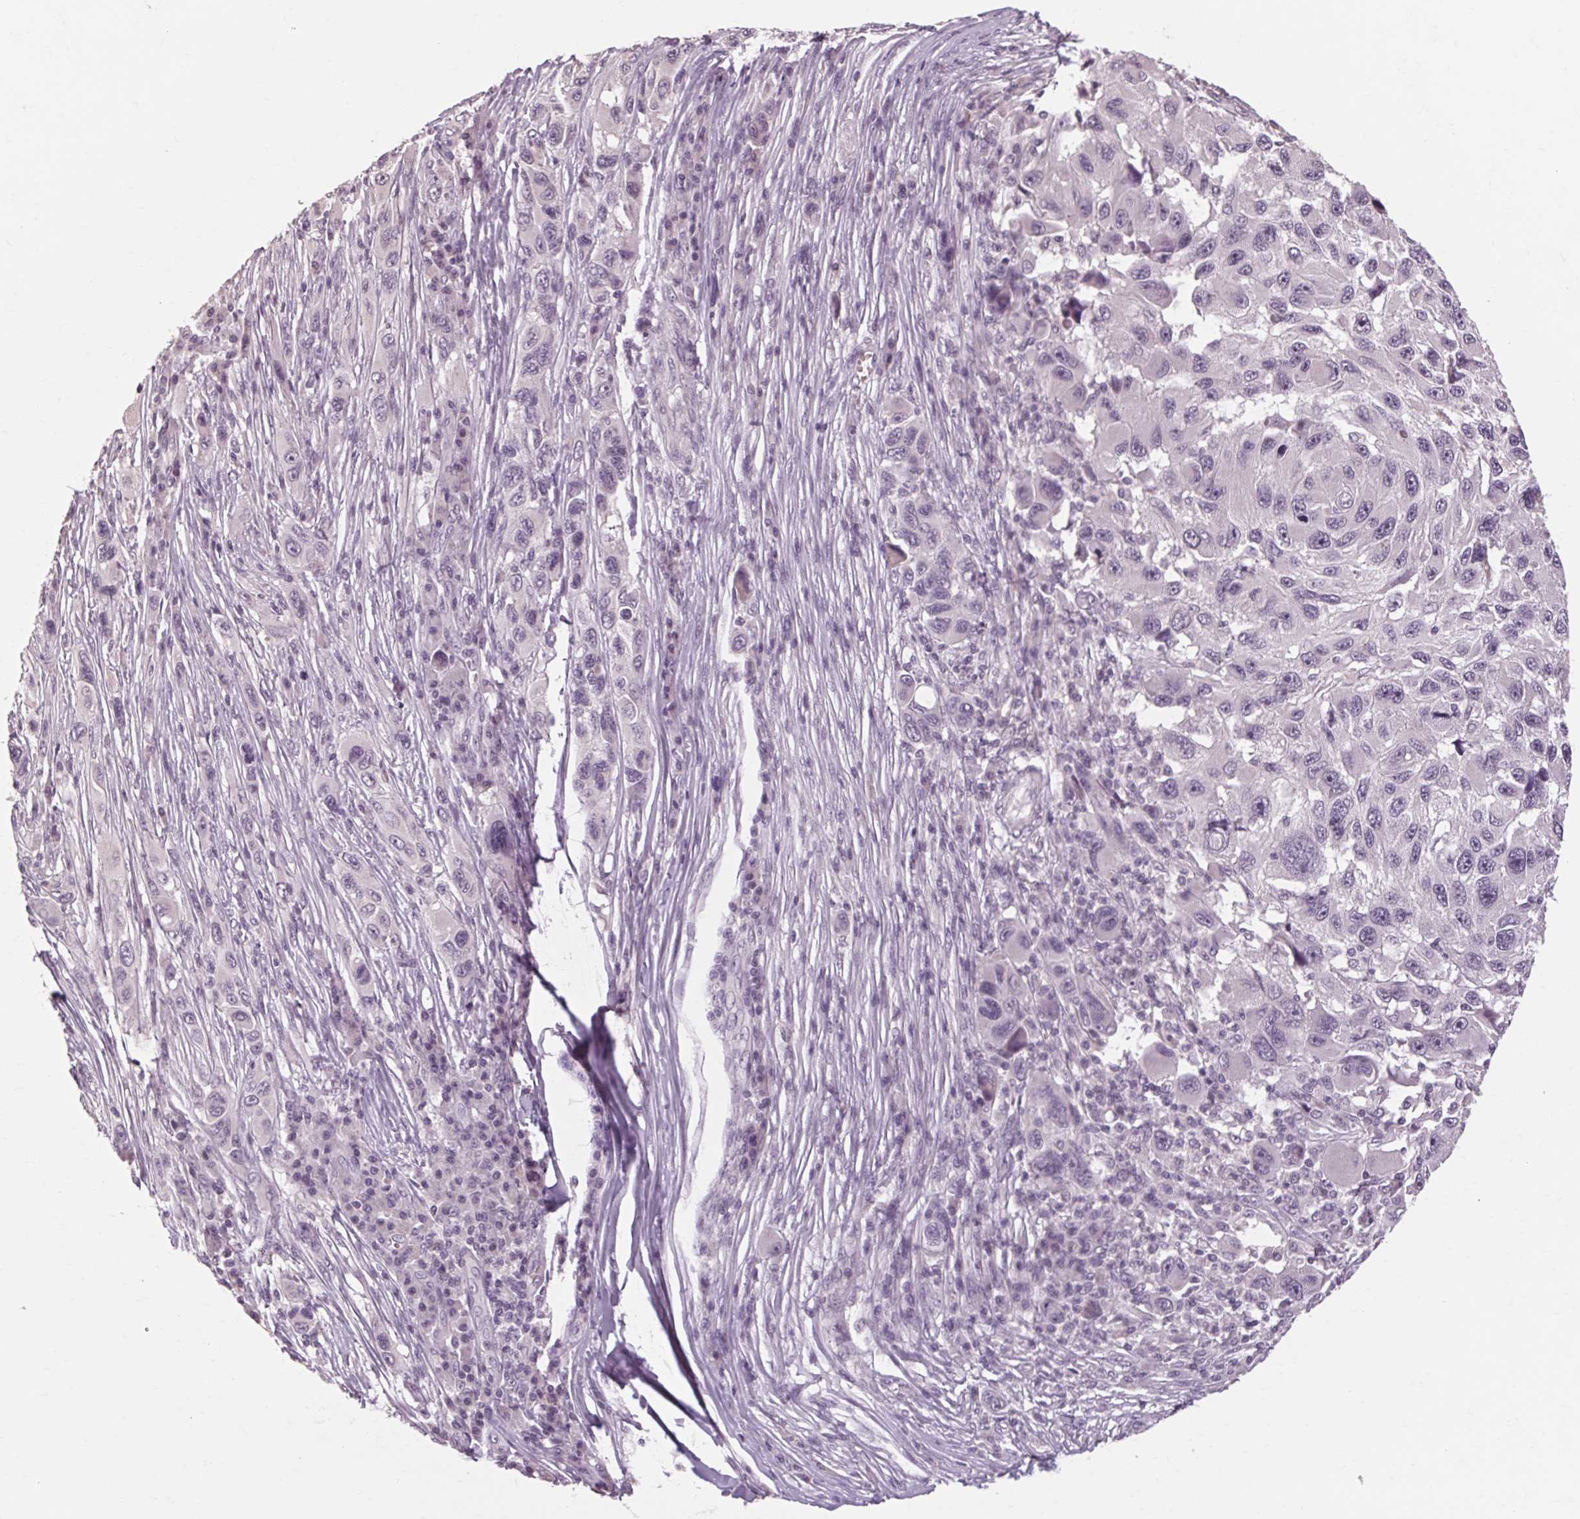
{"staining": {"intensity": "negative", "quantity": "none", "location": "none"}, "tissue": "melanoma", "cell_type": "Tumor cells", "image_type": "cancer", "snomed": [{"axis": "morphology", "description": "Malignant melanoma, NOS"}, {"axis": "topography", "description": "Skin"}], "caption": "Tumor cells are negative for brown protein staining in melanoma.", "gene": "POMC", "patient": {"sex": "male", "age": 53}}